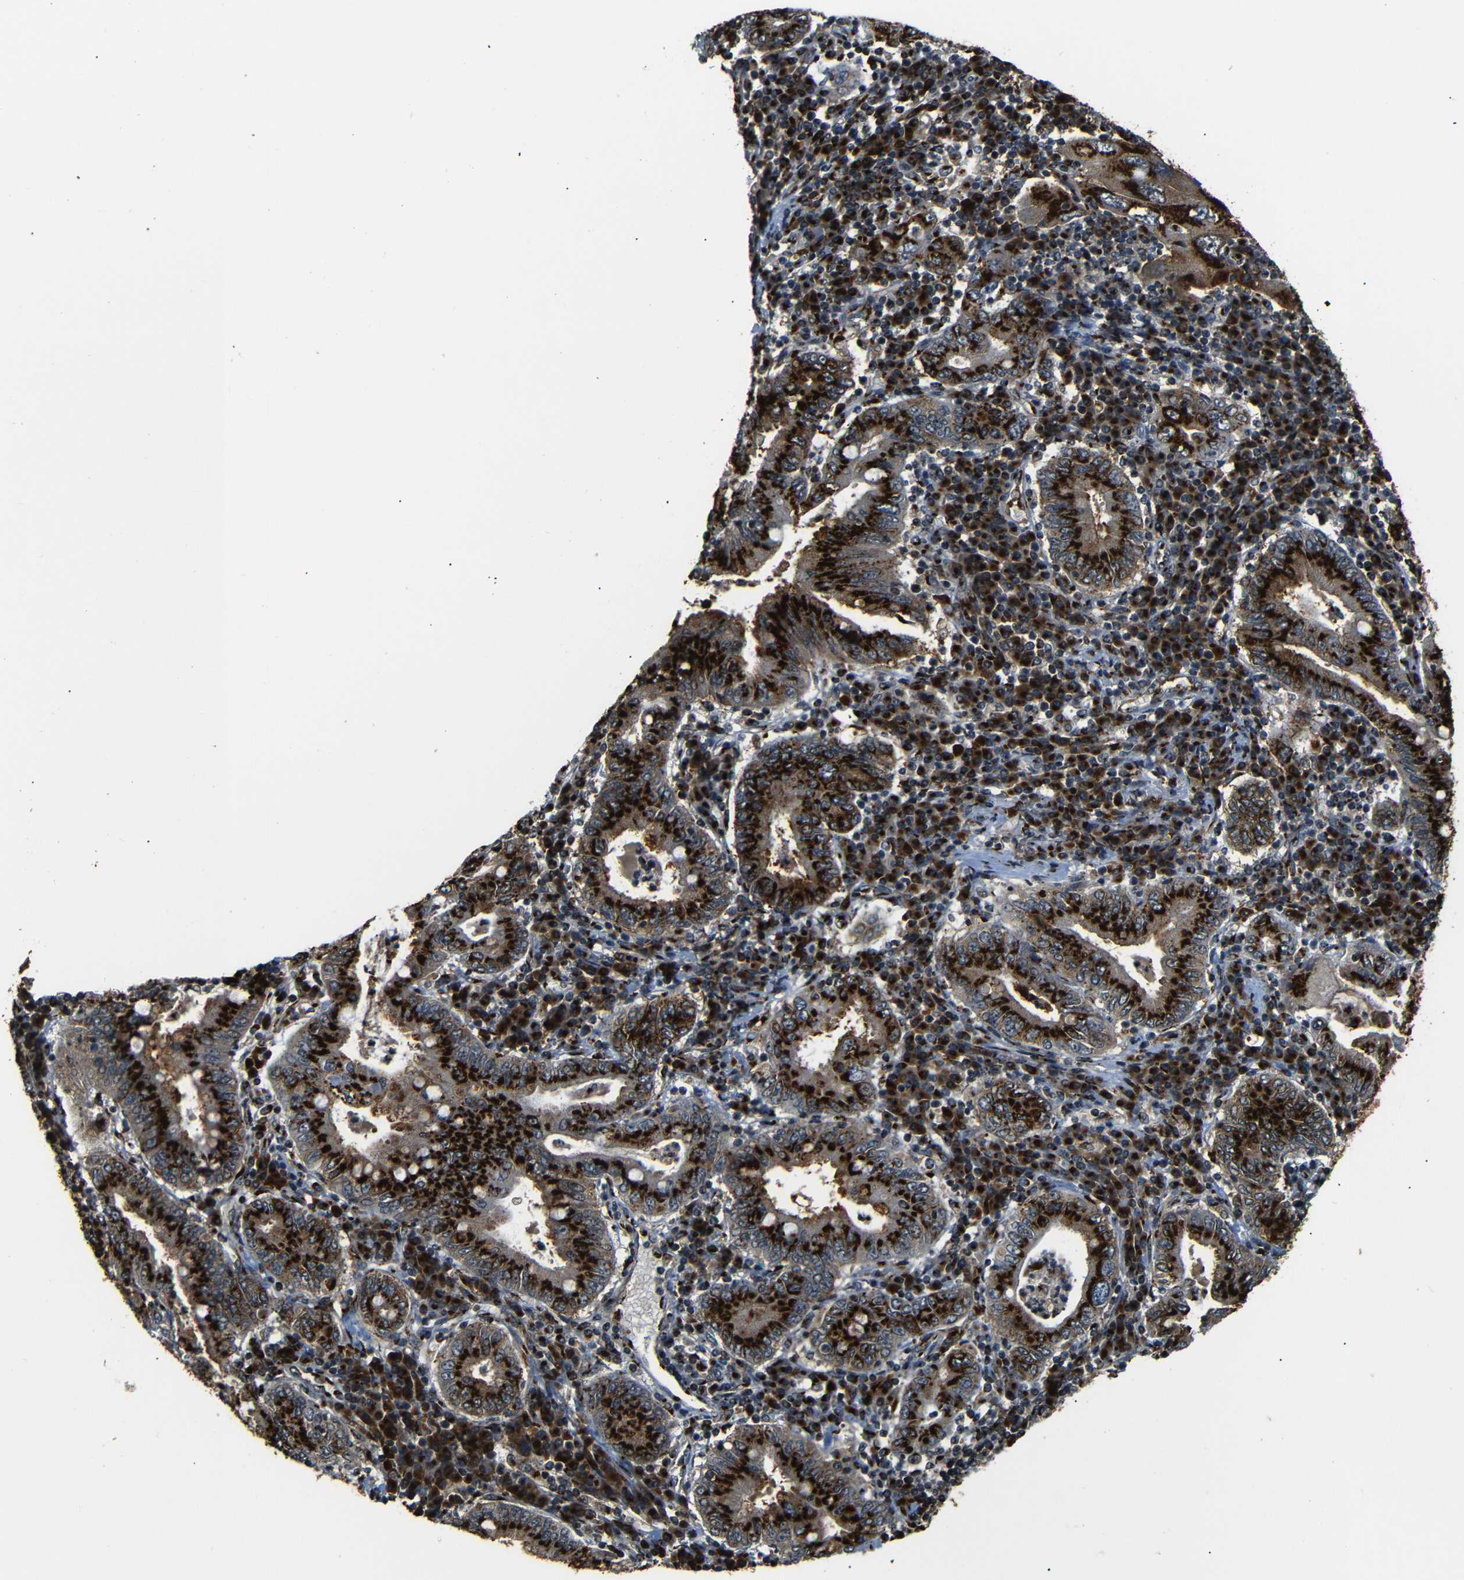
{"staining": {"intensity": "strong", "quantity": ">75%", "location": "cytoplasmic/membranous"}, "tissue": "stomach cancer", "cell_type": "Tumor cells", "image_type": "cancer", "snomed": [{"axis": "morphology", "description": "Normal tissue, NOS"}, {"axis": "morphology", "description": "Adenocarcinoma, NOS"}, {"axis": "topography", "description": "Esophagus"}, {"axis": "topography", "description": "Stomach, upper"}, {"axis": "topography", "description": "Peripheral nerve tissue"}], "caption": "Immunohistochemical staining of stomach adenocarcinoma shows high levels of strong cytoplasmic/membranous protein staining in about >75% of tumor cells. Using DAB (brown) and hematoxylin (blue) stains, captured at high magnification using brightfield microscopy.", "gene": "TGOLN2", "patient": {"sex": "male", "age": 62}}